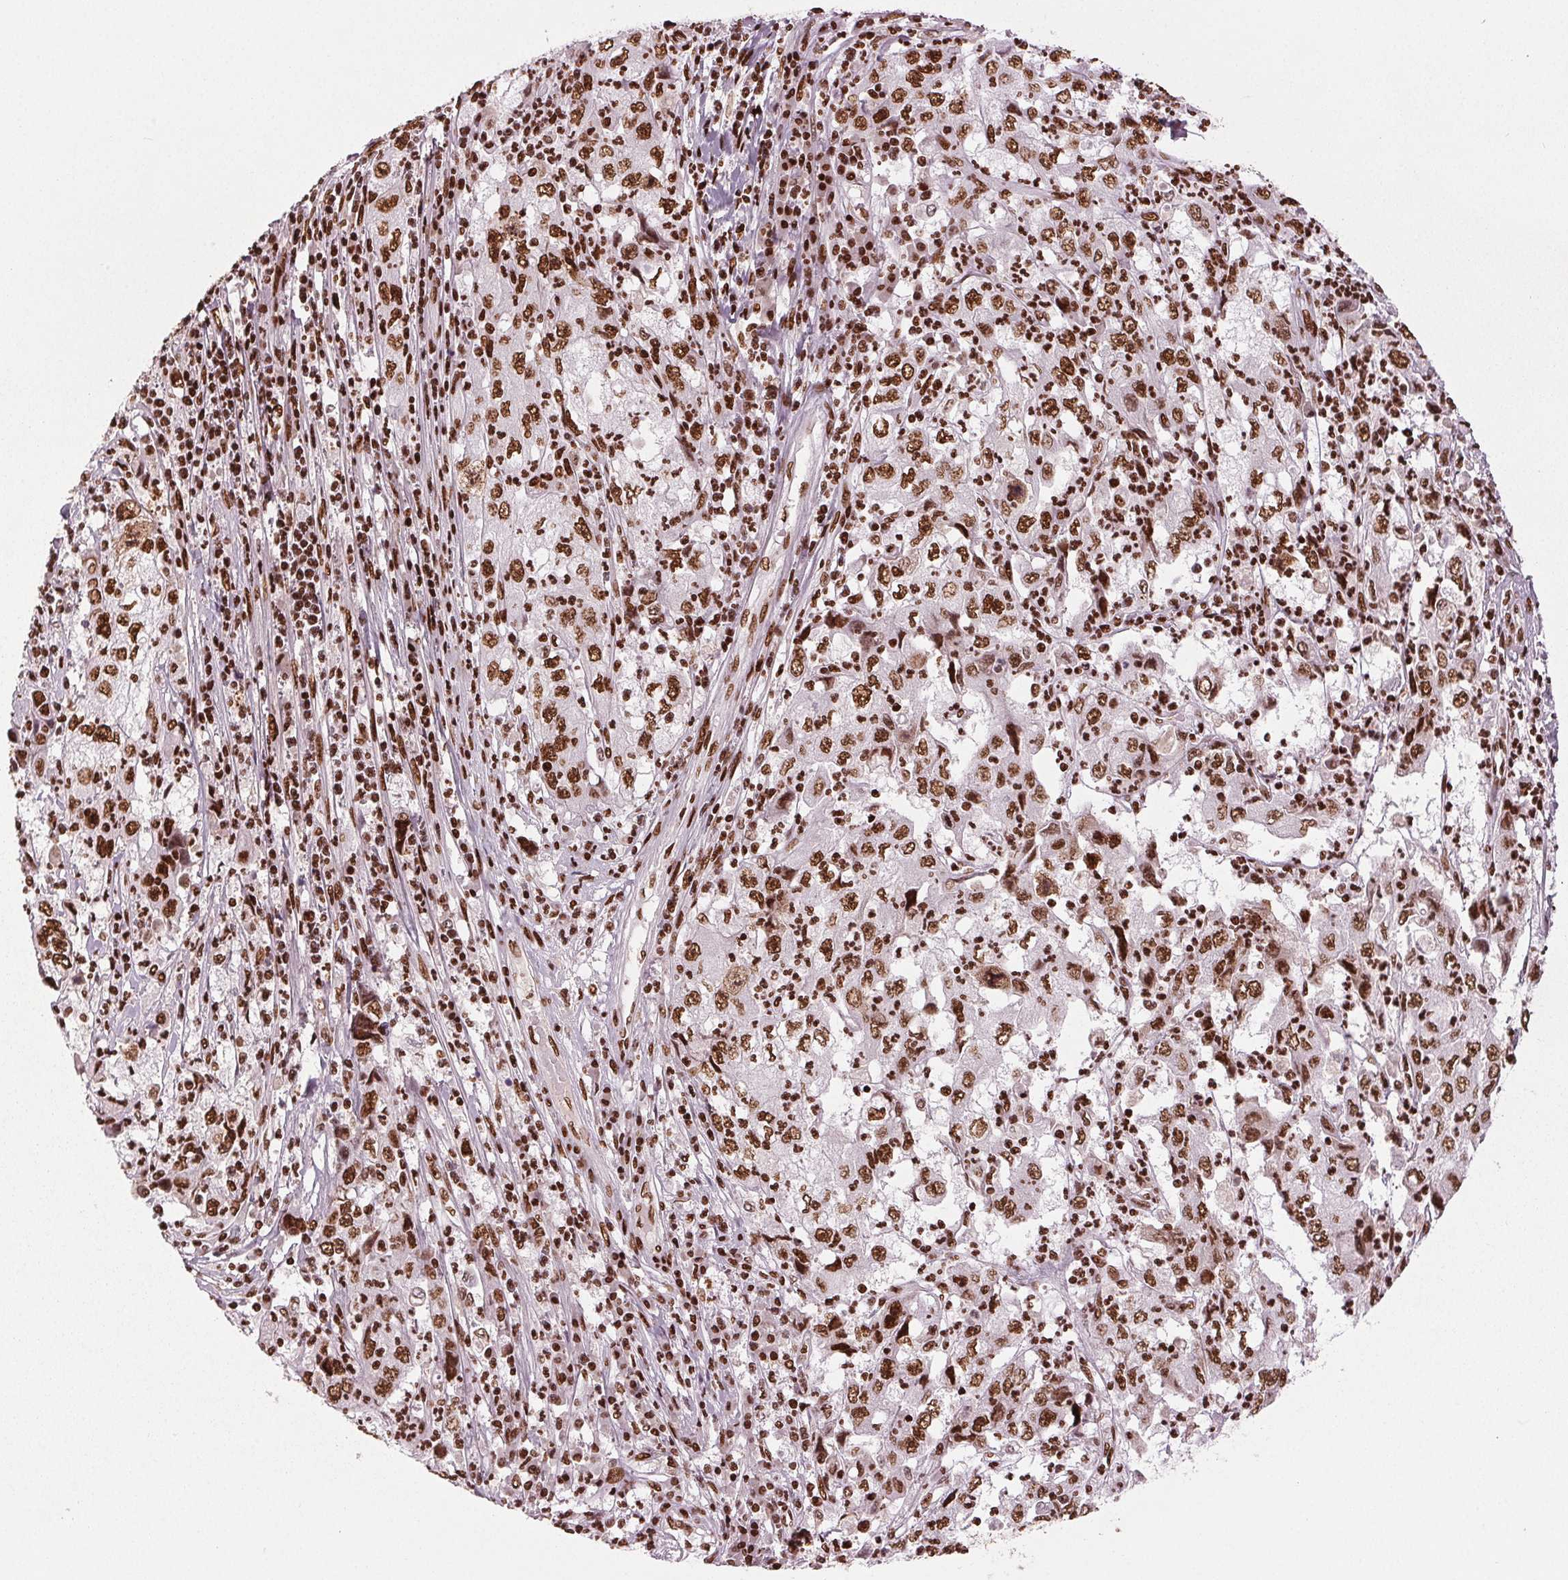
{"staining": {"intensity": "strong", "quantity": ">75%", "location": "nuclear"}, "tissue": "cervical cancer", "cell_type": "Tumor cells", "image_type": "cancer", "snomed": [{"axis": "morphology", "description": "Squamous cell carcinoma, NOS"}, {"axis": "topography", "description": "Cervix"}], "caption": "DAB (3,3'-diaminobenzidine) immunohistochemical staining of cervical squamous cell carcinoma displays strong nuclear protein staining in approximately >75% of tumor cells. The protein is shown in brown color, while the nuclei are stained blue.", "gene": "BRD4", "patient": {"sex": "female", "age": 36}}